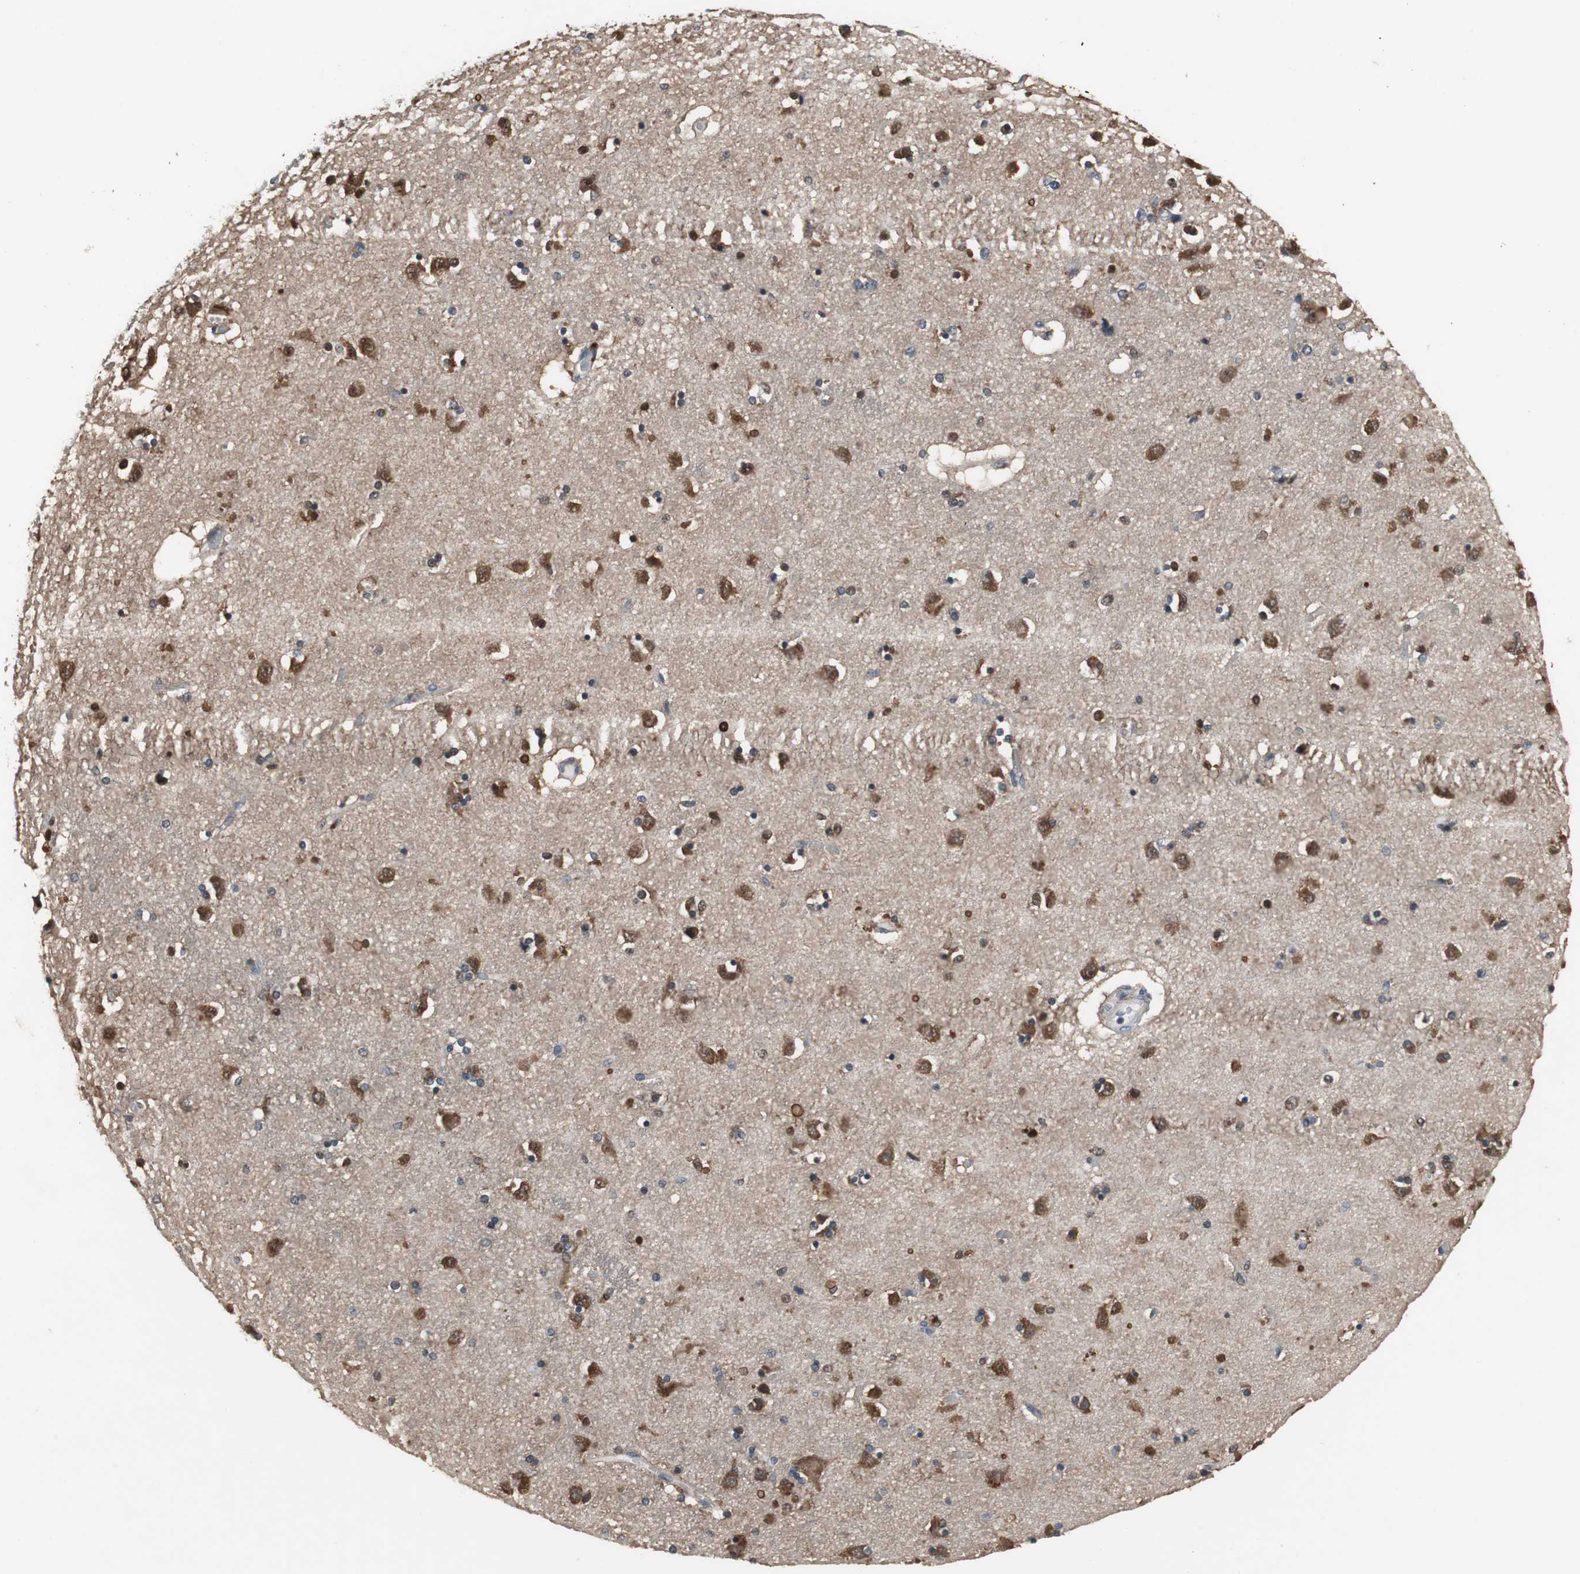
{"staining": {"intensity": "strong", "quantity": ">75%", "location": "cytoplasmic/membranous,nuclear"}, "tissue": "caudate", "cell_type": "Glial cells", "image_type": "normal", "snomed": [{"axis": "morphology", "description": "Normal tissue, NOS"}, {"axis": "topography", "description": "Lateral ventricle wall"}], "caption": "DAB (3,3'-diaminobenzidine) immunohistochemical staining of normal caudate shows strong cytoplasmic/membranous,nuclear protein expression in about >75% of glial cells. (brown staining indicates protein expression, while blue staining denotes nuclei).", "gene": "ZSCAN22", "patient": {"sex": "female", "age": 54}}